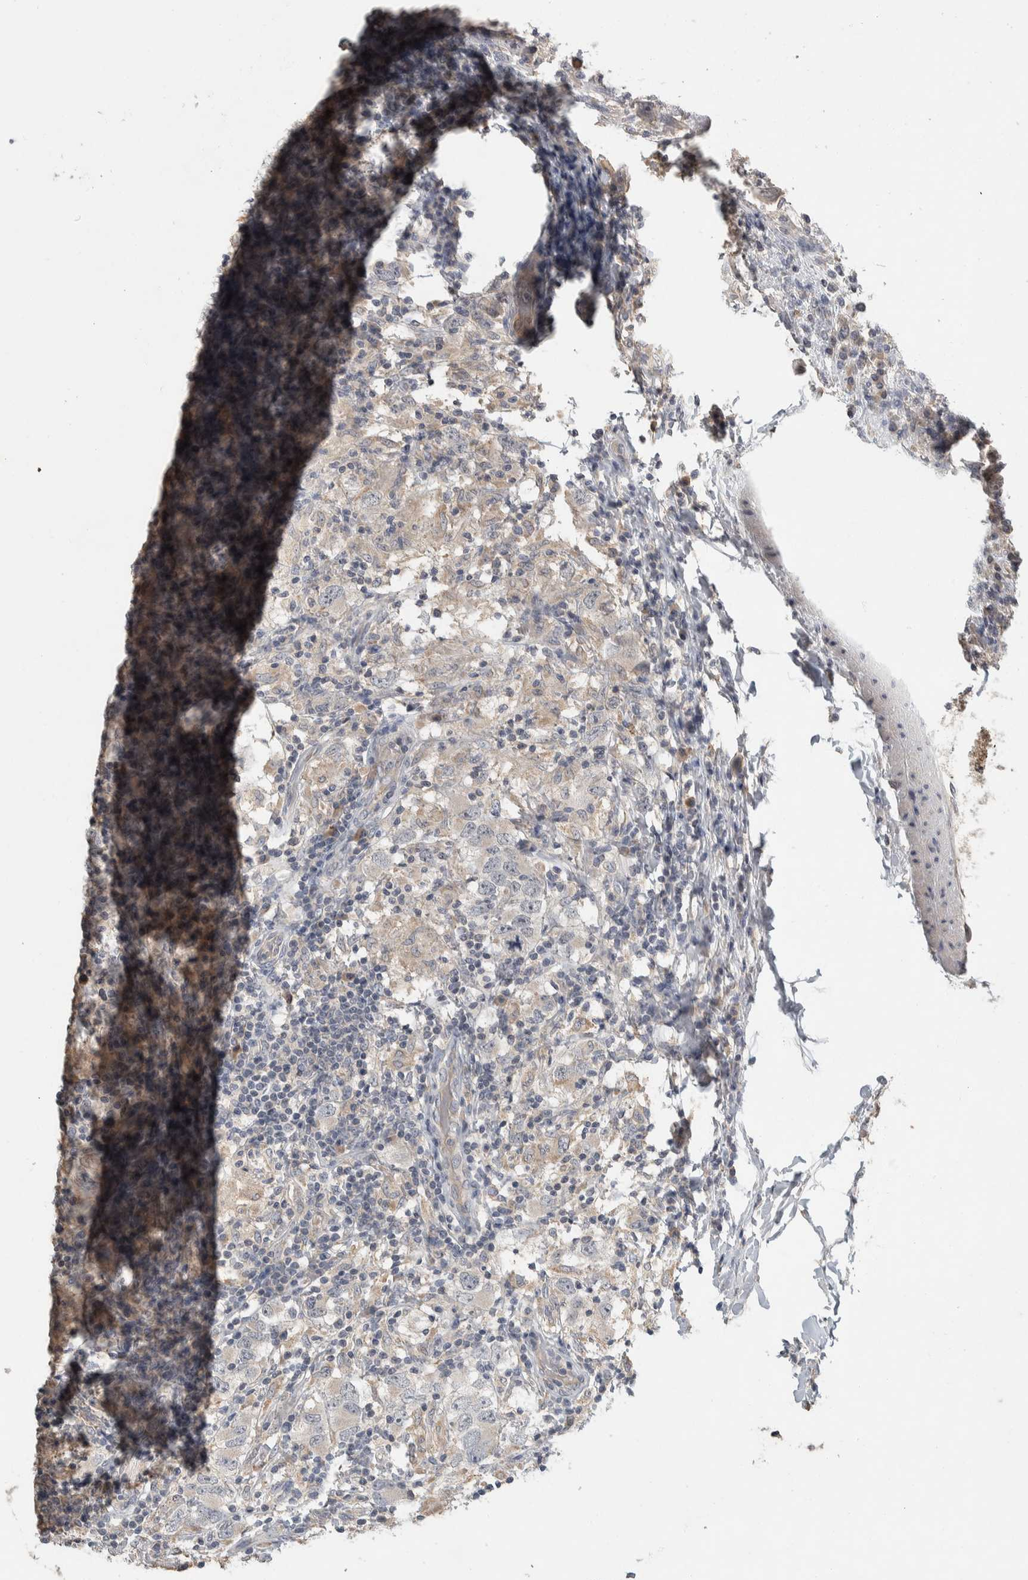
{"staining": {"intensity": "negative", "quantity": "none", "location": "none"}, "tissue": "testis cancer", "cell_type": "Tumor cells", "image_type": "cancer", "snomed": [{"axis": "morphology", "description": "Carcinoma, Embryonal, NOS"}, {"axis": "topography", "description": "Testis"}], "caption": "Human testis embryonal carcinoma stained for a protein using IHC reveals no positivity in tumor cells.", "gene": "EIF3H", "patient": {"sex": "male", "age": 21}}